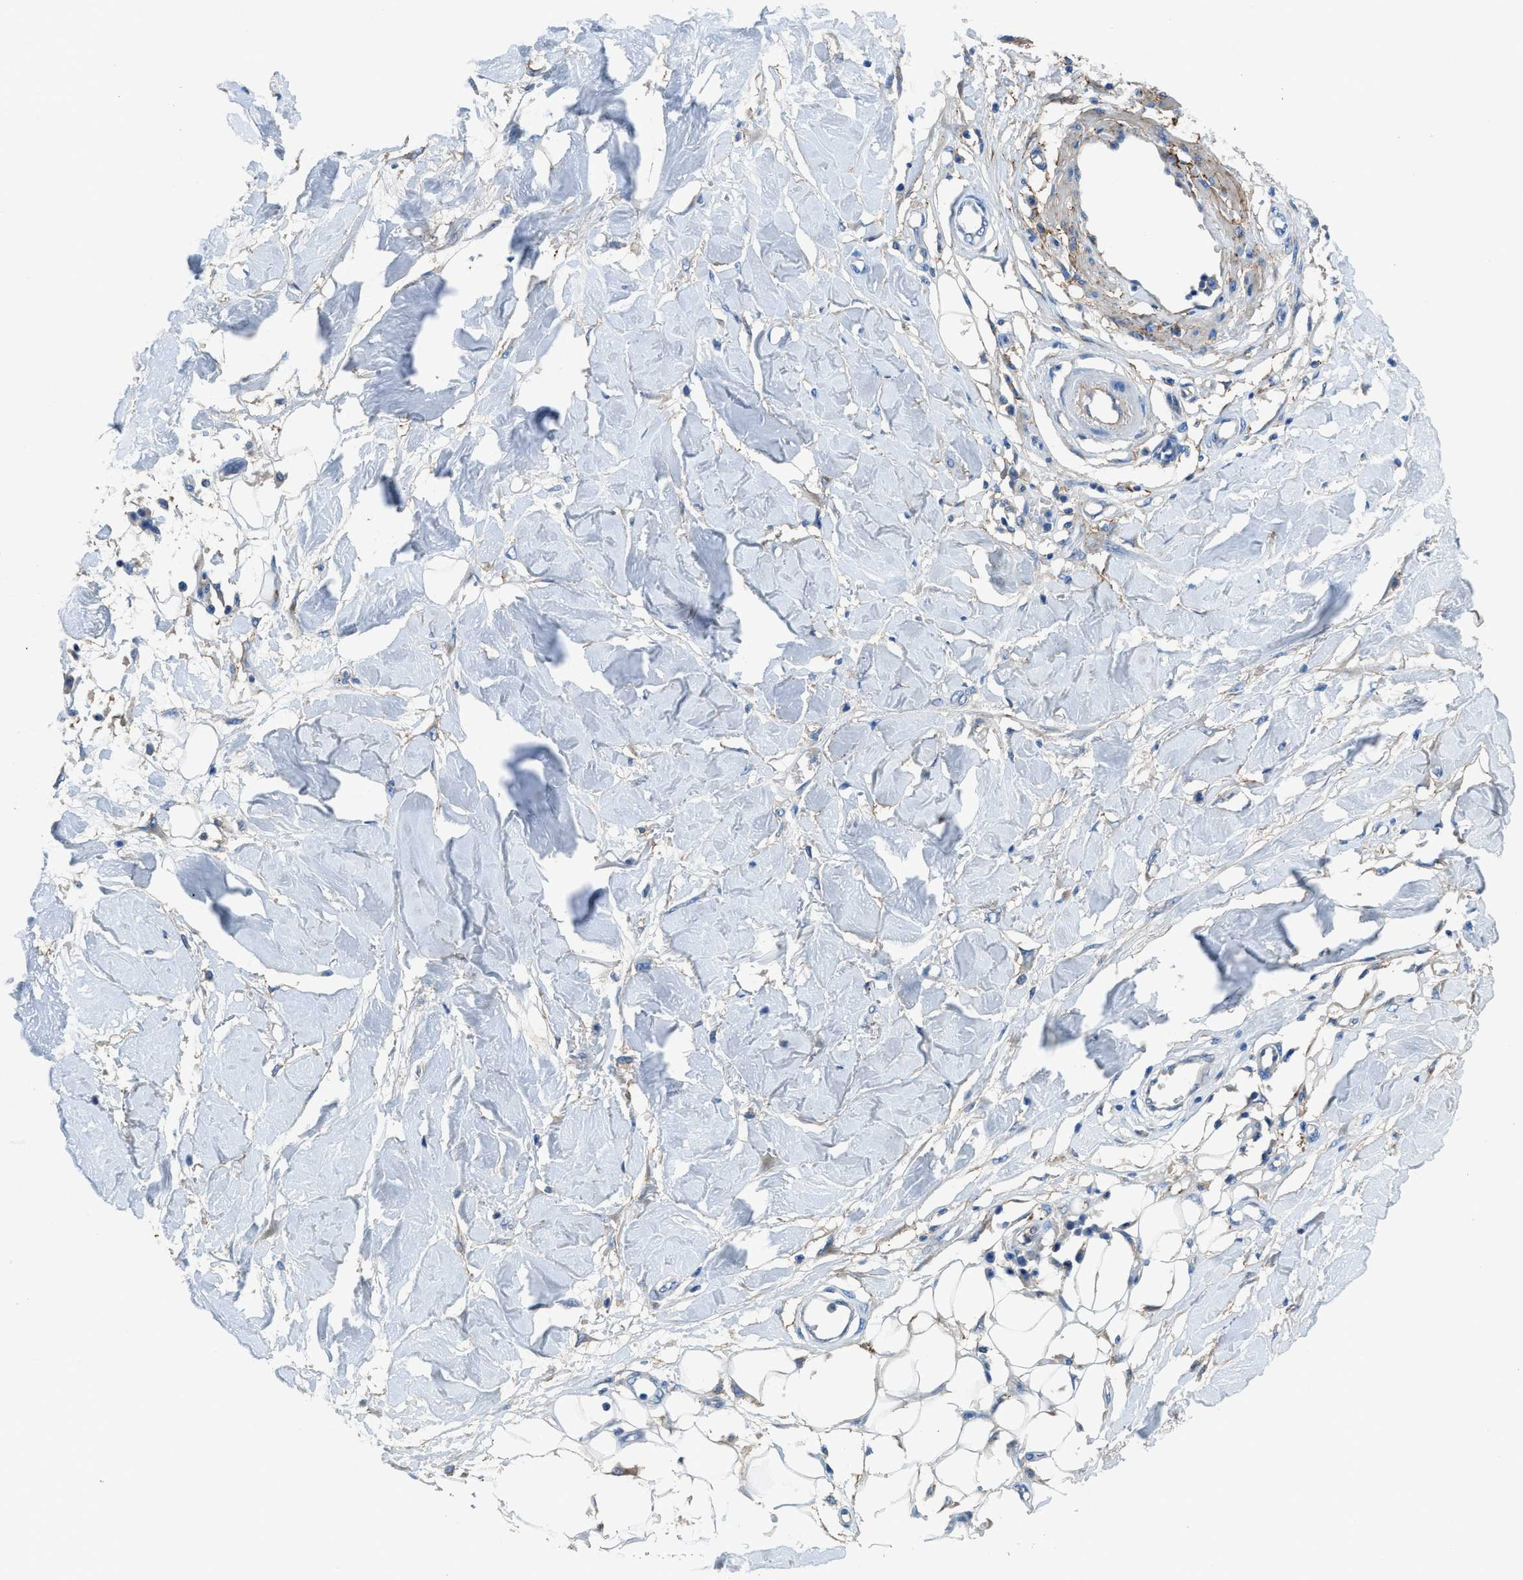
{"staining": {"intensity": "negative", "quantity": "none", "location": "none"}, "tissue": "adipose tissue", "cell_type": "Adipocytes", "image_type": "normal", "snomed": [{"axis": "morphology", "description": "Normal tissue, NOS"}, {"axis": "morphology", "description": "Squamous cell carcinoma, NOS"}, {"axis": "topography", "description": "Skin"}, {"axis": "topography", "description": "Peripheral nerve tissue"}], "caption": "Immunohistochemistry photomicrograph of unremarkable adipose tissue stained for a protein (brown), which shows no positivity in adipocytes.", "gene": "PTGFRN", "patient": {"sex": "male", "age": 83}}